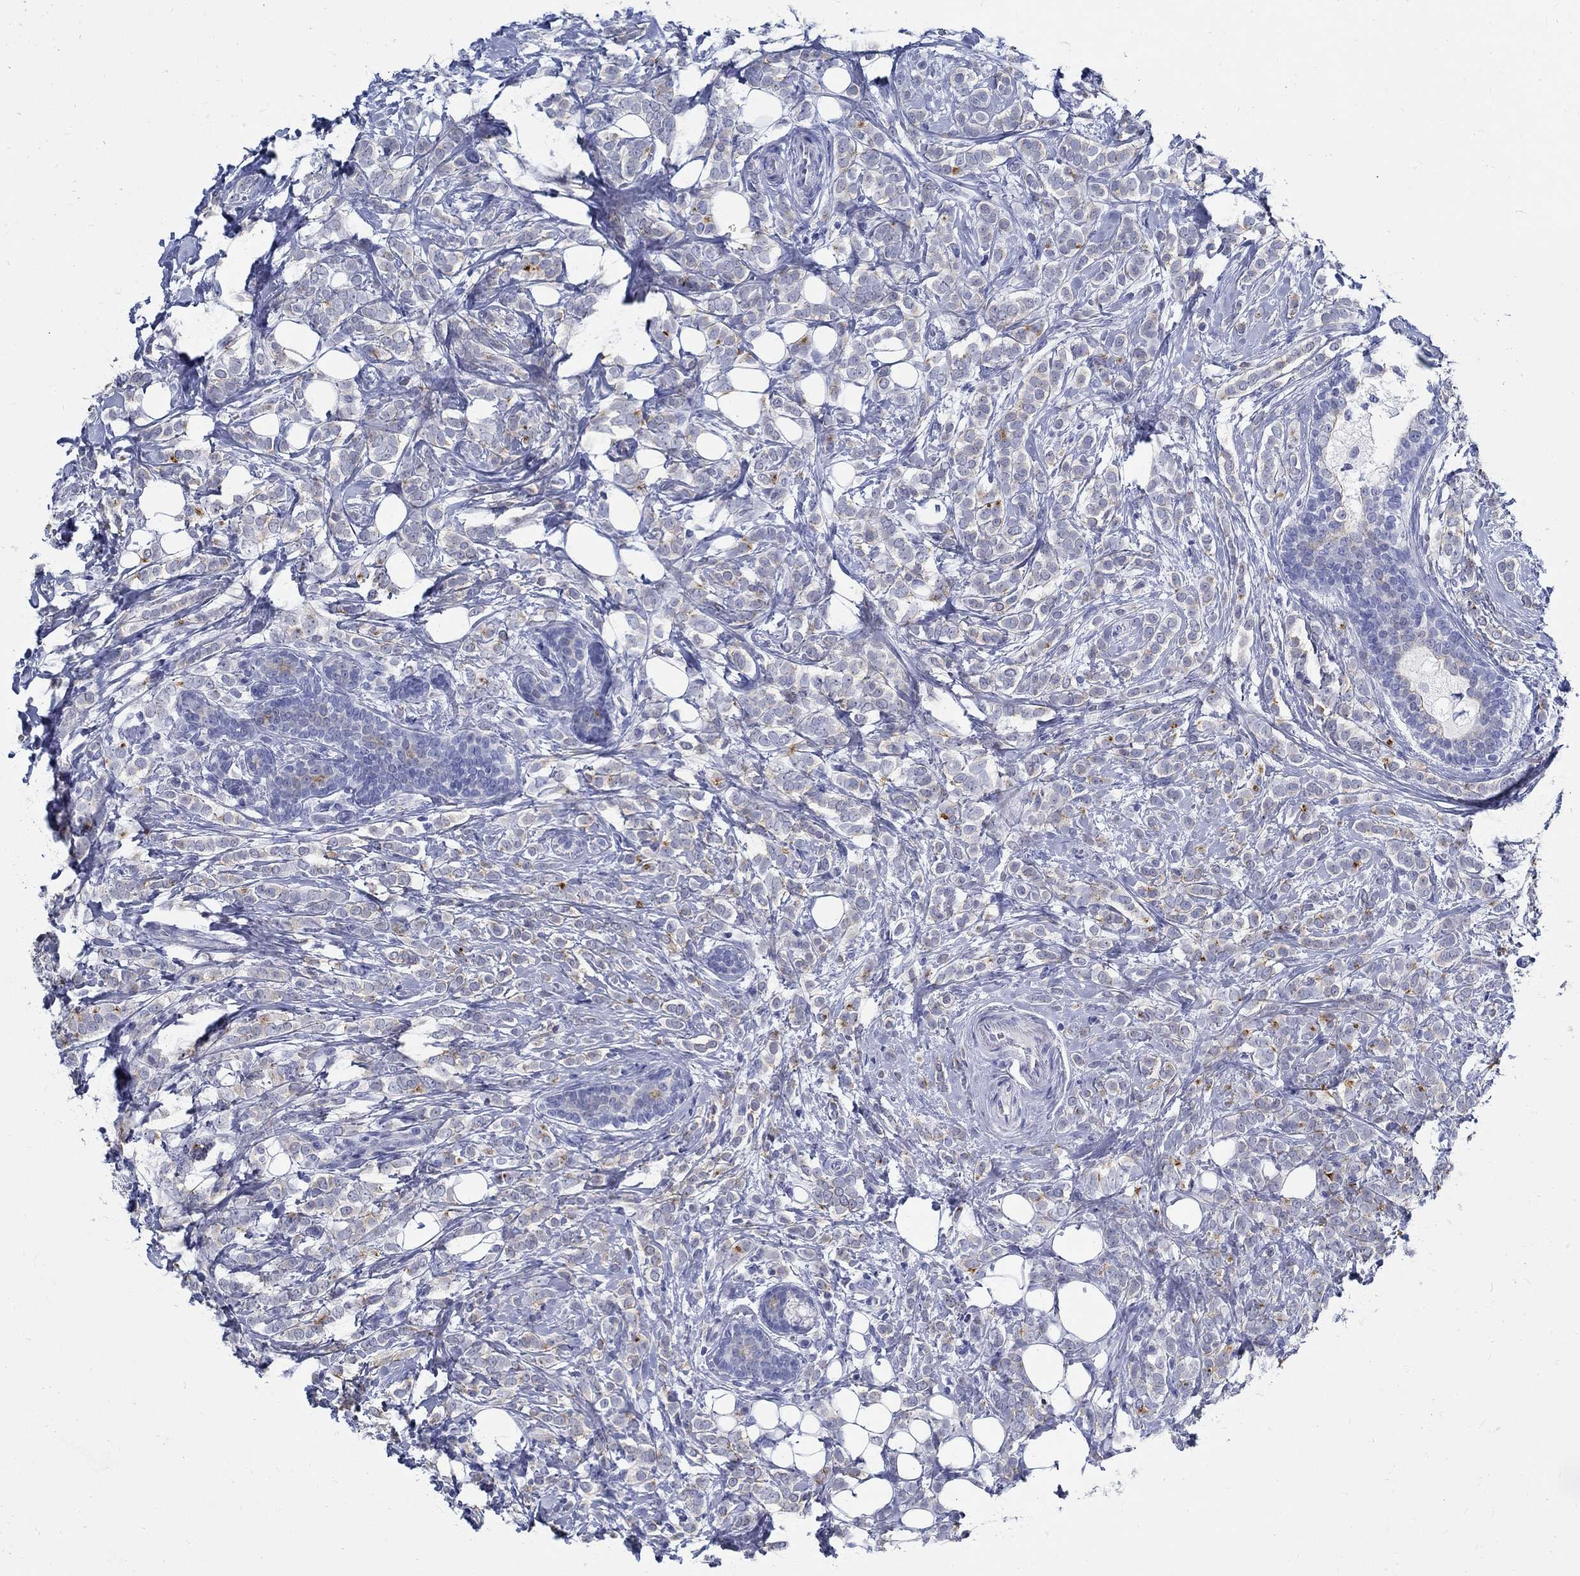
{"staining": {"intensity": "moderate", "quantity": "<25%", "location": "cytoplasmic/membranous"}, "tissue": "breast cancer", "cell_type": "Tumor cells", "image_type": "cancer", "snomed": [{"axis": "morphology", "description": "Lobular carcinoma"}, {"axis": "topography", "description": "Breast"}], "caption": "Lobular carcinoma (breast) was stained to show a protein in brown. There is low levels of moderate cytoplasmic/membranous staining in about <25% of tumor cells.", "gene": "BSPRY", "patient": {"sex": "female", "age": 49}}